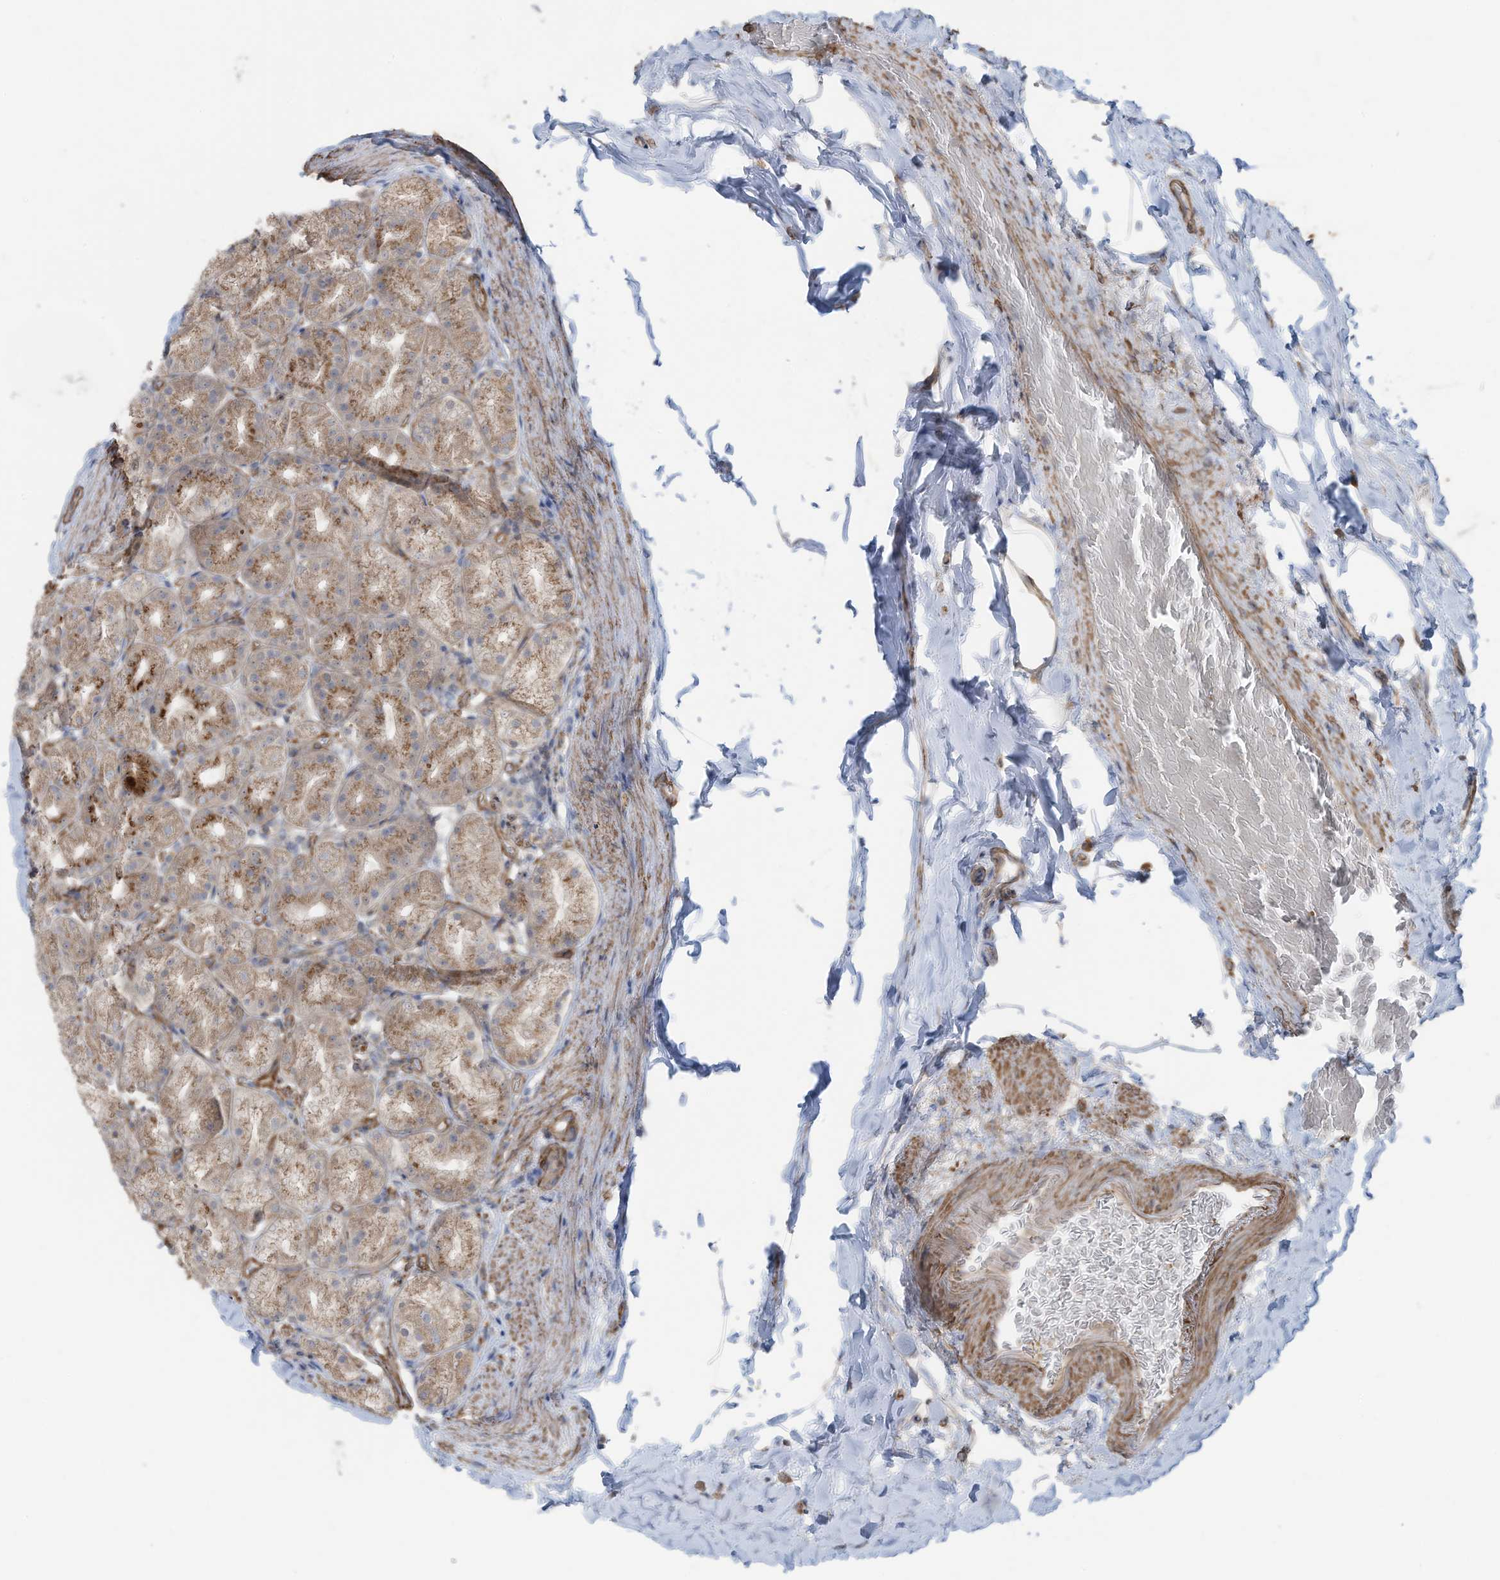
{"staining": {"intensity": "moderate", "quantity": ">75%", "location": "cytoplasmic/membranous"}, "tissue": "stomach", "cell_type": "Glandular cells", "image_type": "normal", "snomed": [{"axis": "morphology", "description": "Normal tissue, NOS"}, {"axis": "topography", "description": "Stomach, upper"}], "caption": "Immunohistochemical staining of normal stomach shows medium levels of moderate cytoplasmic/membranous staining in about >75% of glandular cells.", "gene": "SLC17A7", "patient": {"sex": "male", "age": 68}}